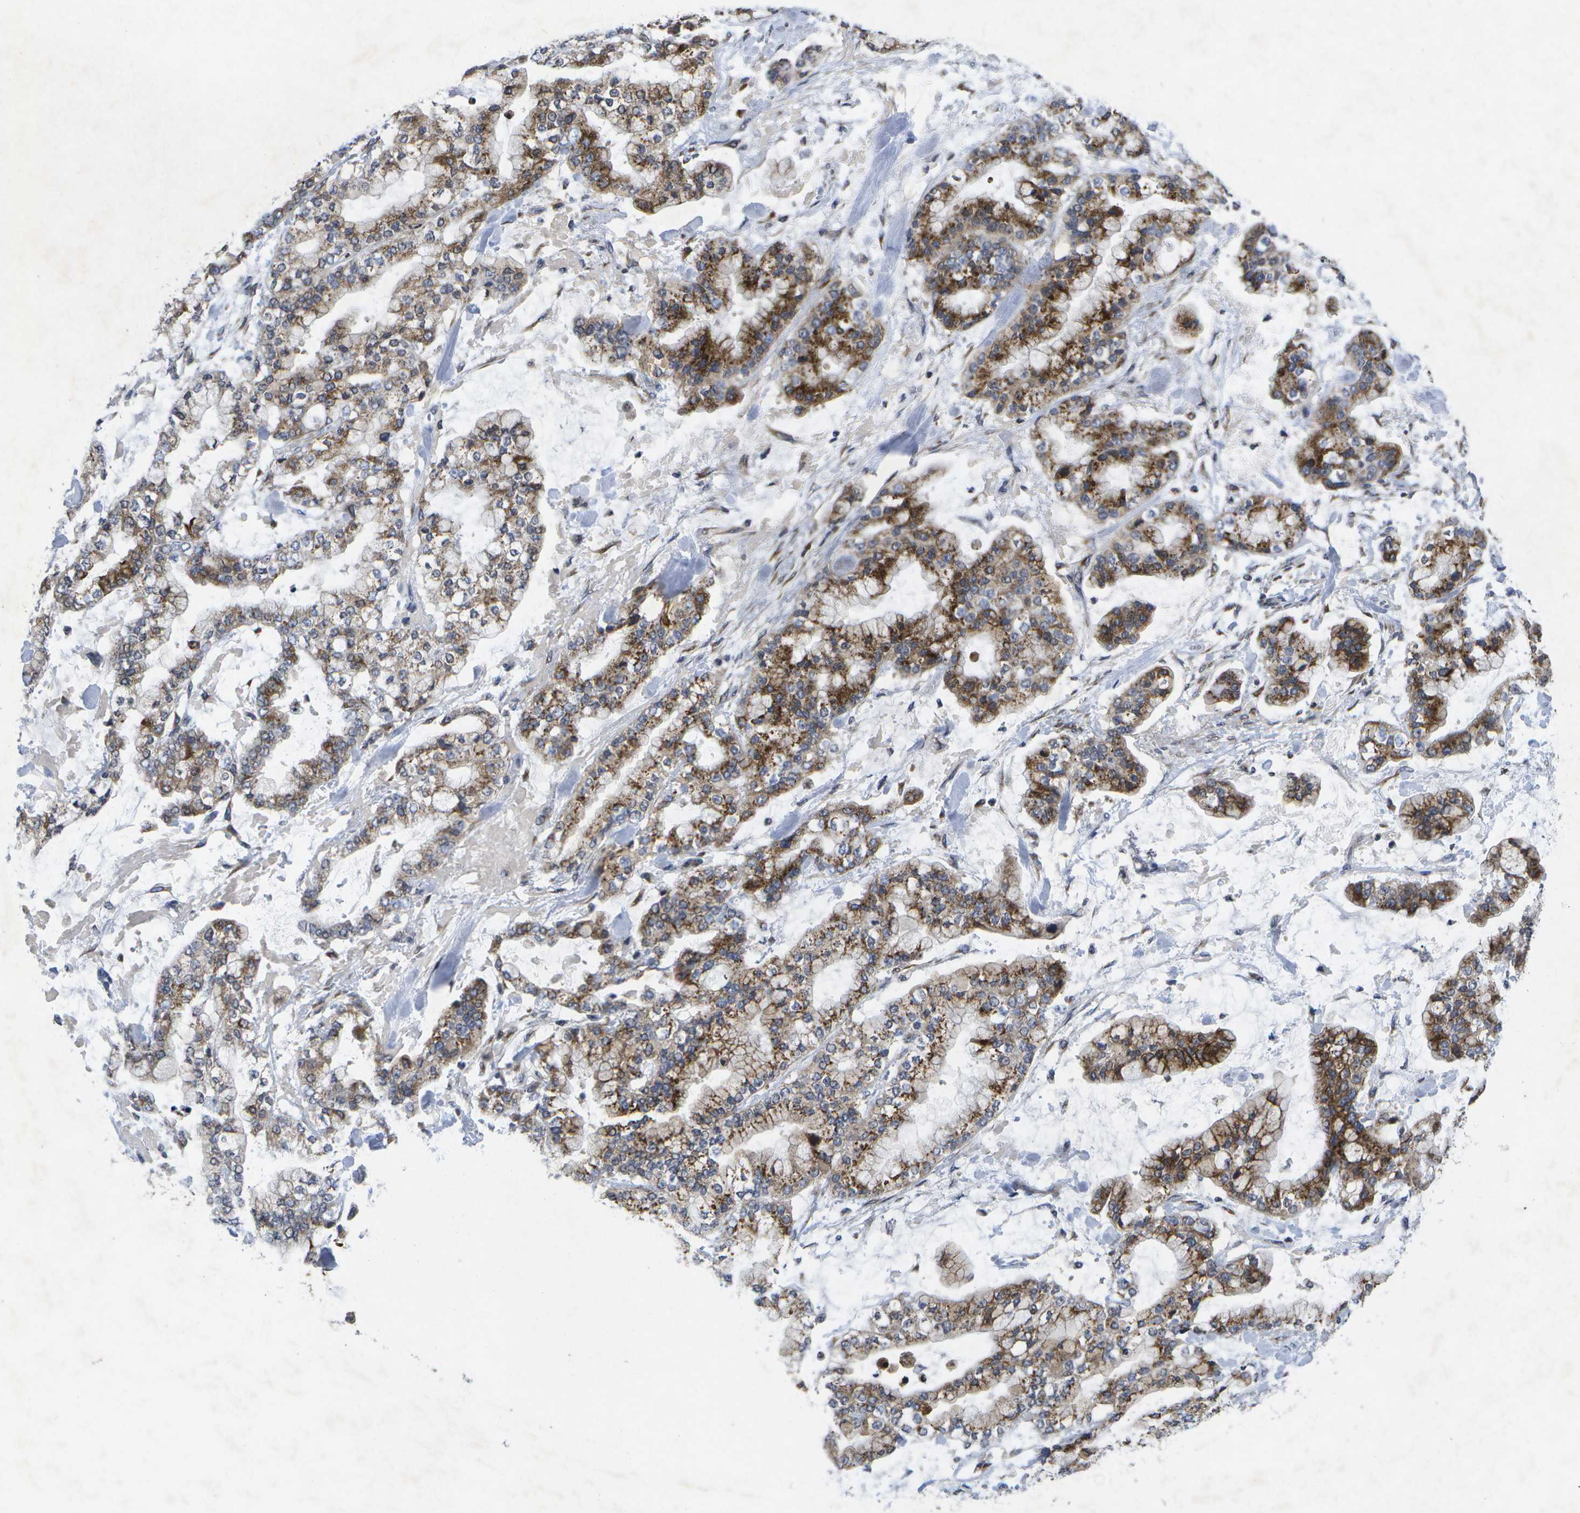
{"staining": {"intensity": "strong", "quantity": ">75%", "location": "cytoplasmic/membranous"}, "tissue": "stomach cancer", "cell_type": "Tumor cells", "image_type": "cancer", "snomed": [{"axis": "morphology", "description": "Normal tissue, NOS"}, {"axis": "morphology", "description": "Adenocarcinoma, NOS"}, {"axis": "topography", "description": "Stomach, upper"}, {"axis": "topography", "description": "Stomach"}], "caption": "Protein expression analysis of stomach cancer shows strong cytoplasmic/membranous positivity in approximately >75% of tumor cells.", "gene": "KDELR1", "patient": {"sex": "male", "age": 76}}